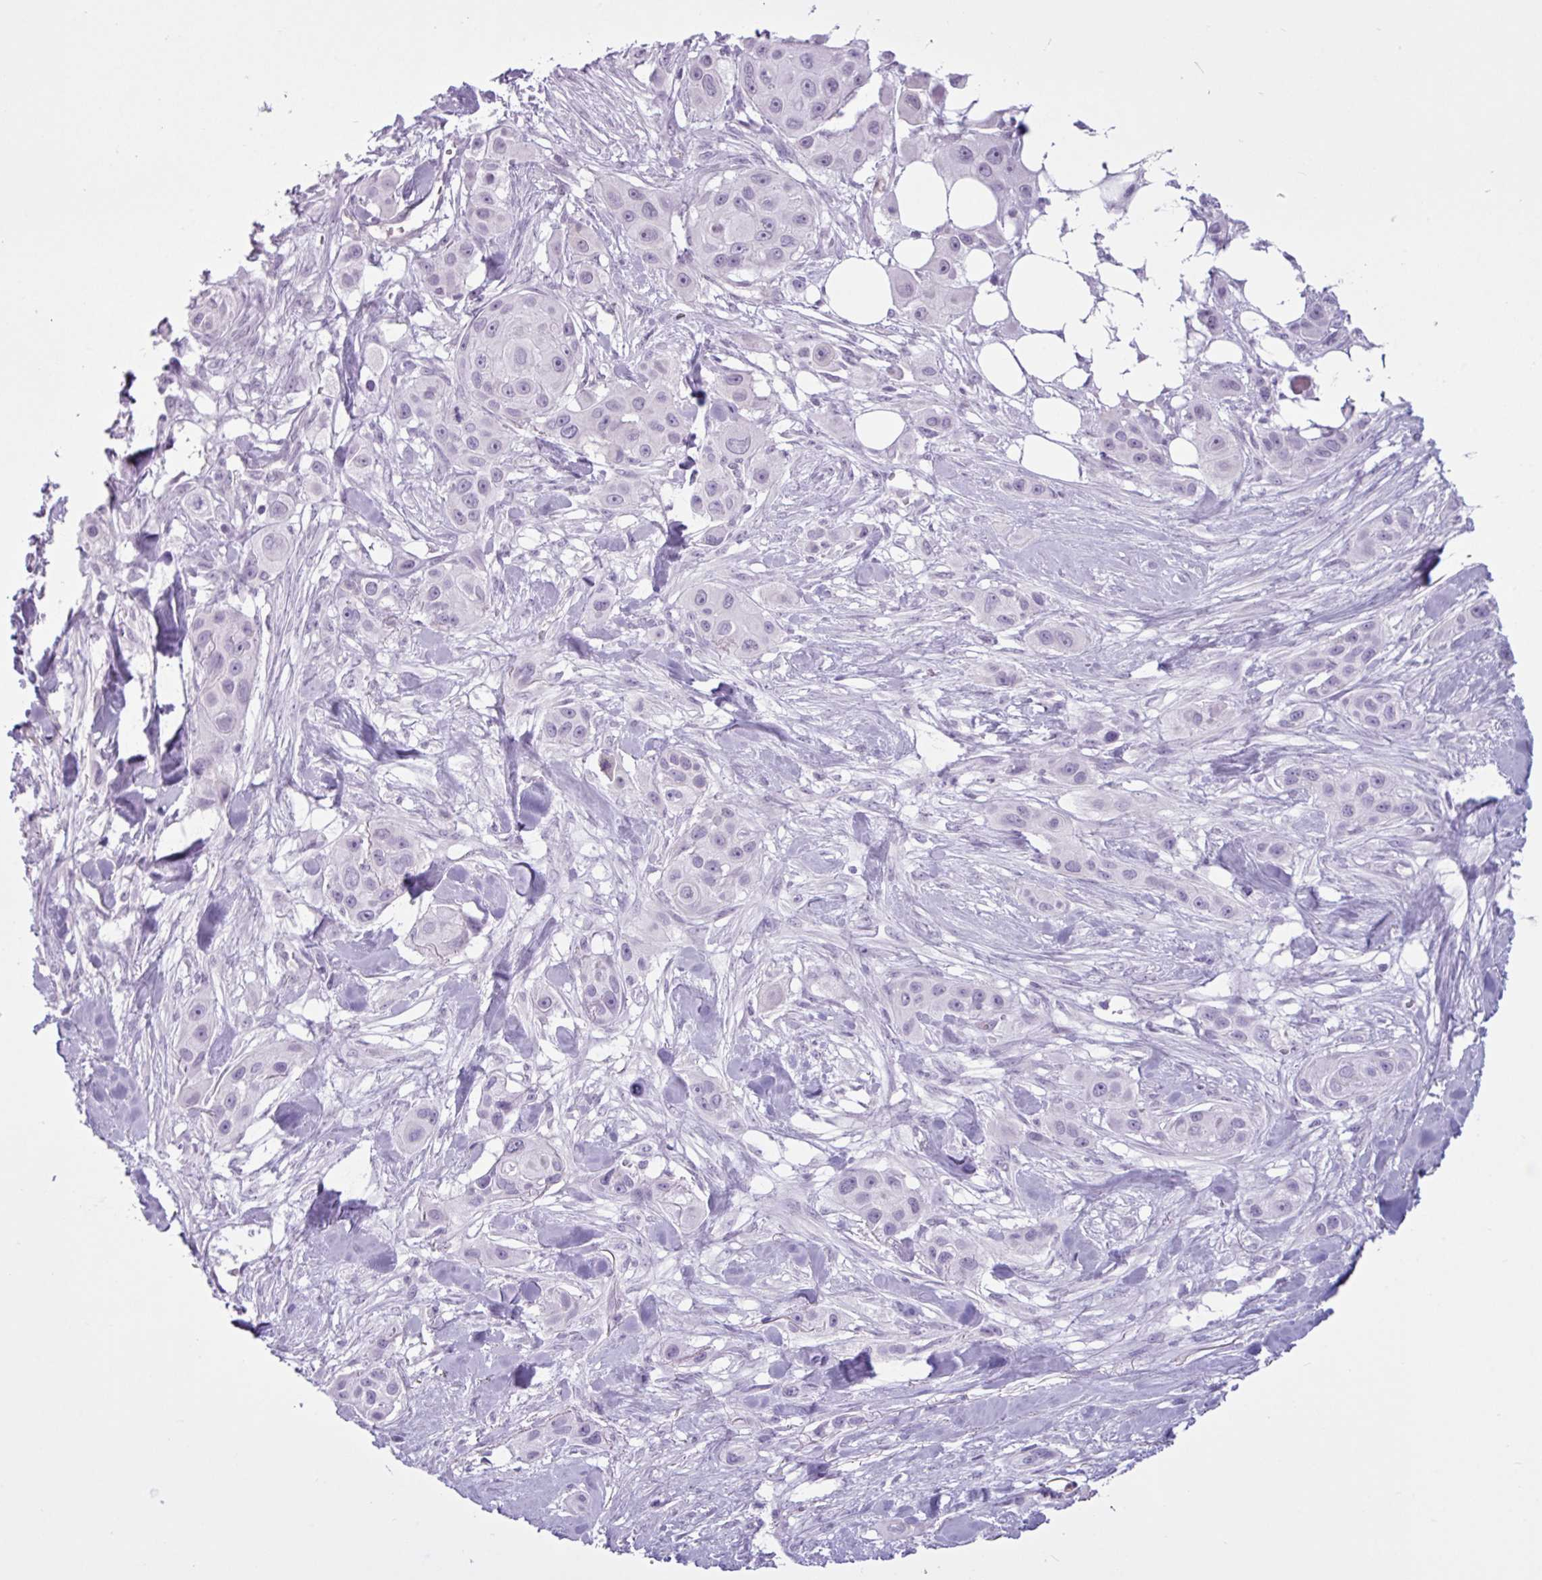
{"staining": {"intensity": "negative", "quantity": "none", "location": "none"}, "tissue": "skin cancer", "cell_type": "Tumor cells", "image_type": "cancer", "snomed": [{"axis": "morphology", "description": "Squamous cell carcinoma, NOS"}, {"axis": "topography", "description": "Skin"}], "caption": "This is an IHC image of human skin cancer. There is no expression in tumor cells.", "gene": "TMEM178A", "patient": {"sex": "male", "age": 63}}